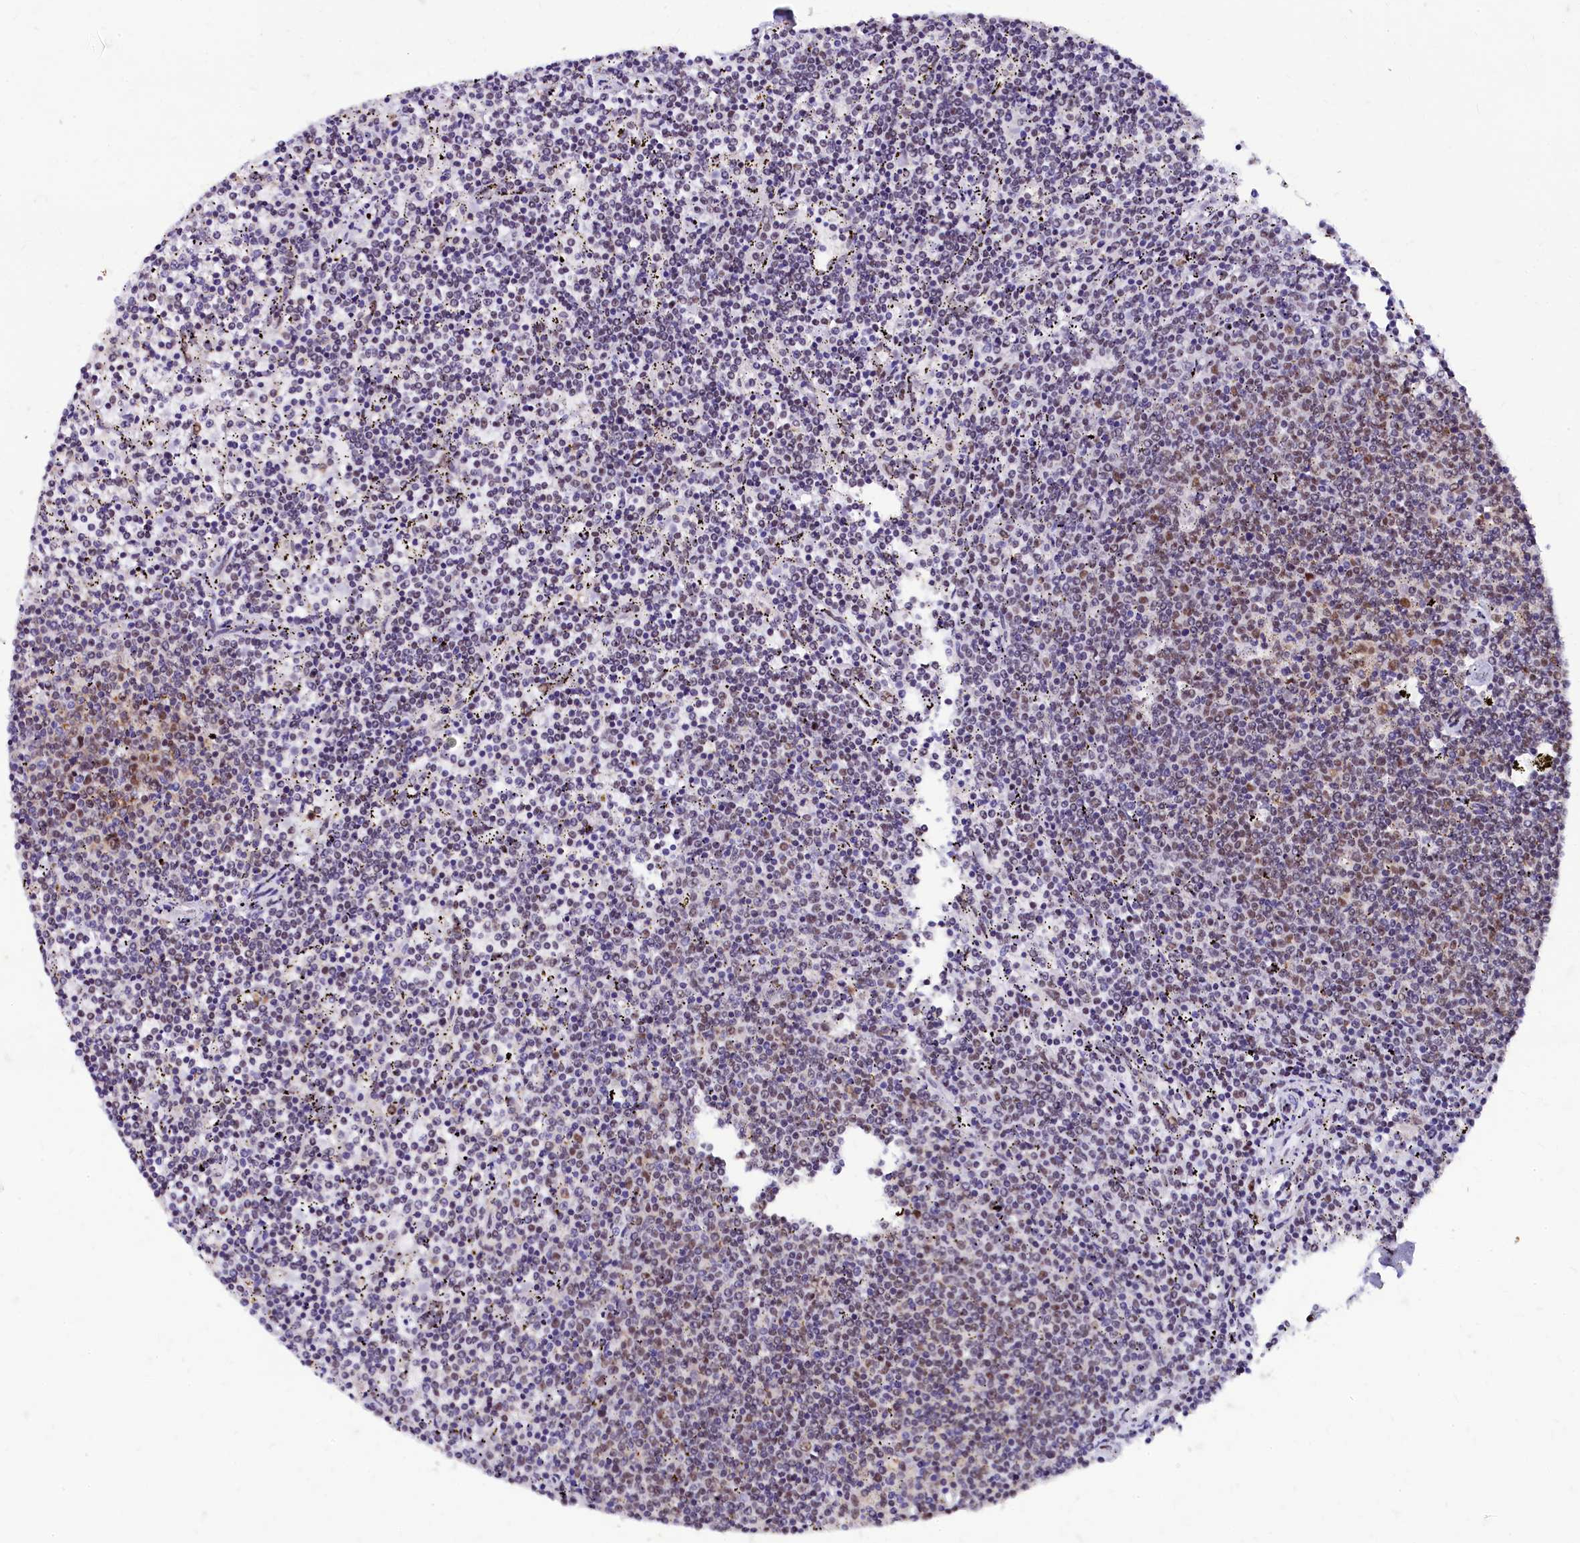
{"staining": {"intensity": "moderate", "quantity": "<25%", "location": "nuclear"}, "tissue": "lymphoma", "cell_type": "Tumor cells", "image_type": "cancer", "snomed": [{"axis": "morphology", "description": "Malignant lymphoma, non-Hodgkin's type, Low grade"}, {"axis": "topography", "description": "Spleen"}], "caption": "This histopathology image exhibits lymphoma stained with immunohistochemistry (IHC) to label a protein in brown. The nuclear of tumor cells show moderate positivity for the protein. Nuclei are counter-stained blue.", "gene": "CPSF7", "patient": {"sex": "female", "age": 50}}